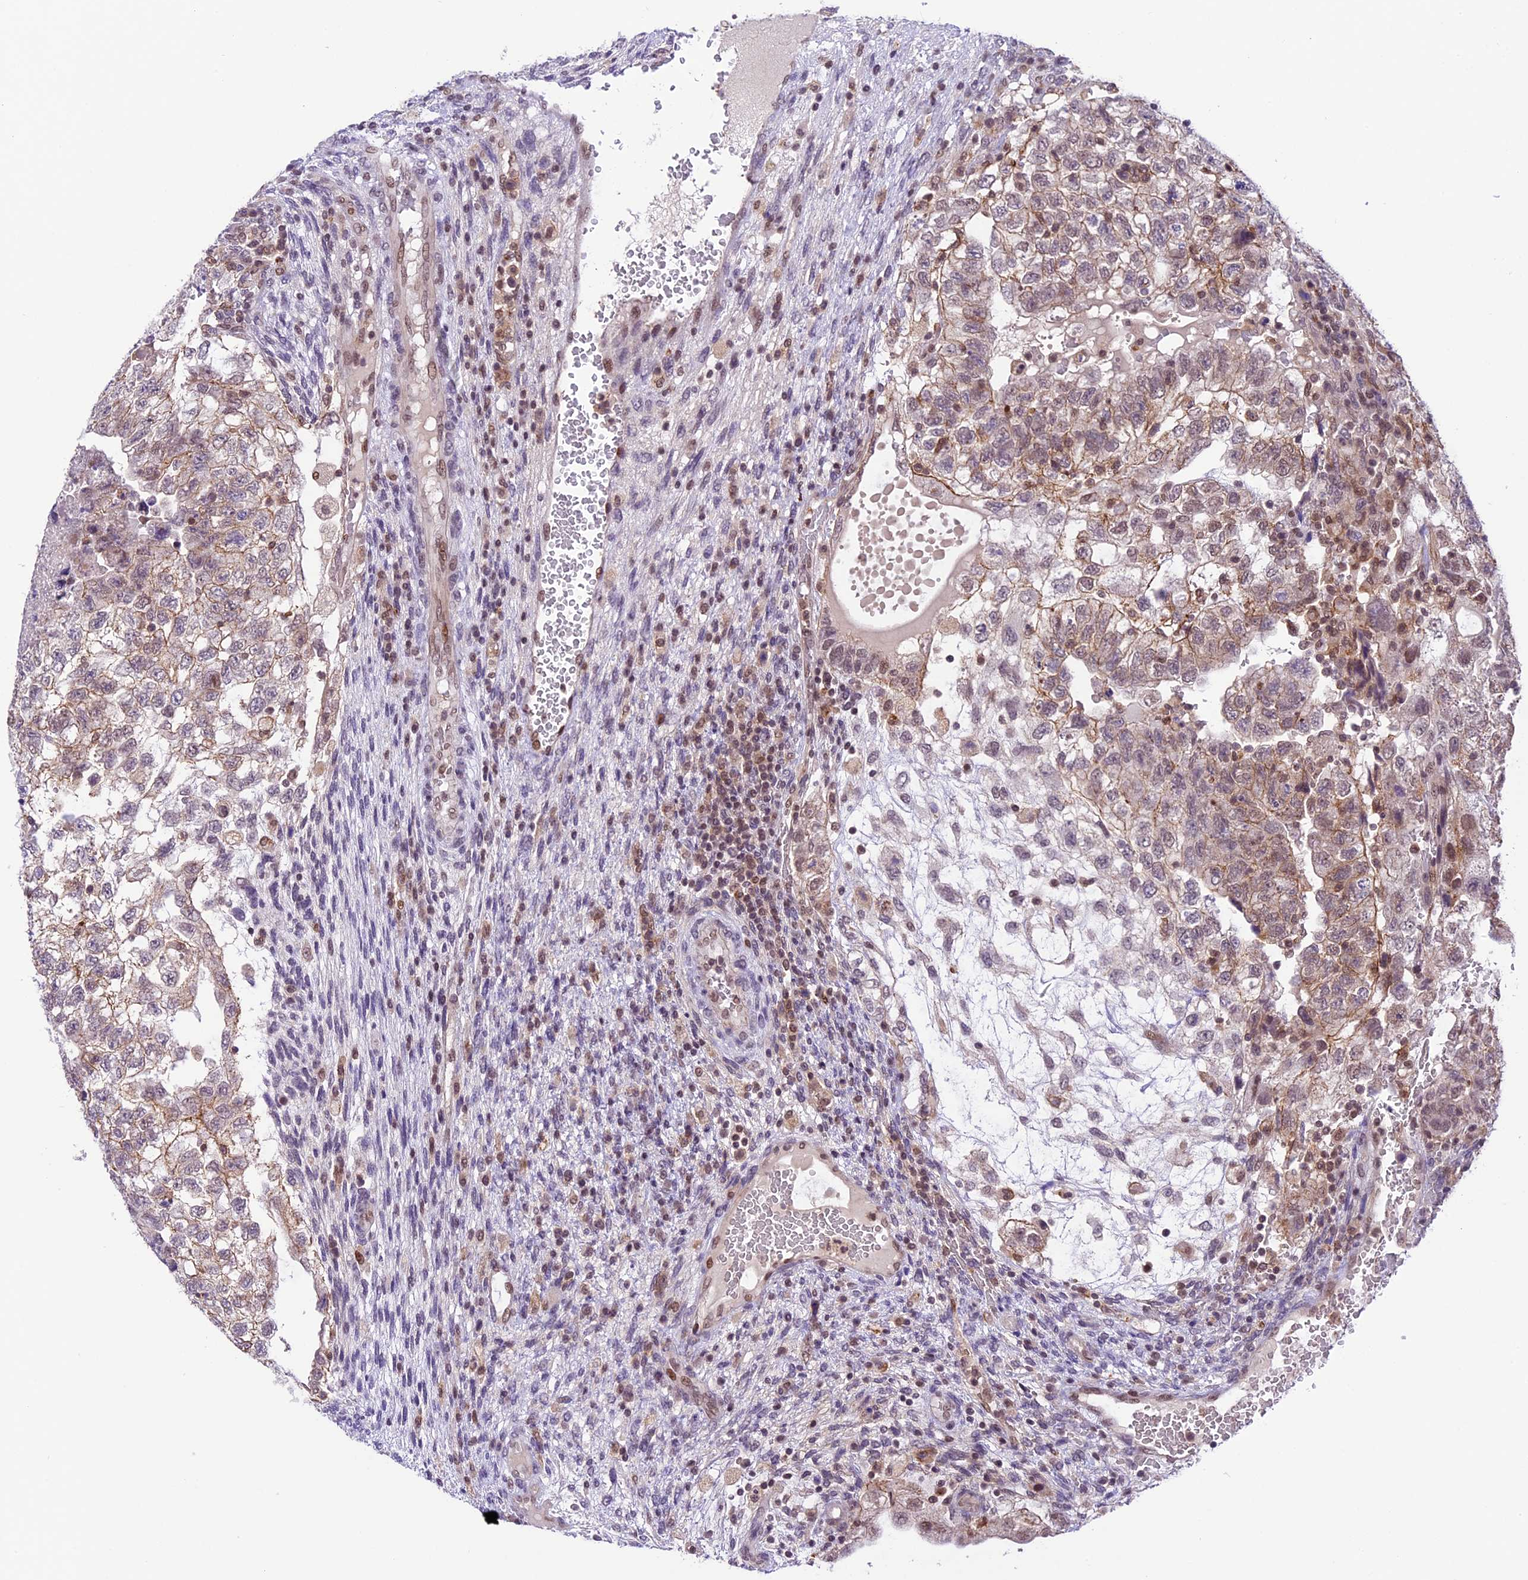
{"staining": {"intensity": "weak", "quantity": "25%-75%", "location": "cytoplasmic/membranous"}, "tissue": "testis cancer", "cell_type": "Tumor cells", "image_type": "cancer", "snomed": [{"axis": "morphology", "description": "Carcinoma, Embryonal, NOS"}, {"axis": "topography", "description": "Testis"}], "caption": "Tumor cells display weak cytoplasmic/membranous staining in approximately 25%-75% of cells in testis cancer. The staining was performed using DAB, with brown indicating positive protein expression. Nuclei are stained blue with hematoxylin.", "gene": "SHKBP1", "patient": {"sex": "male", "age": 36}}